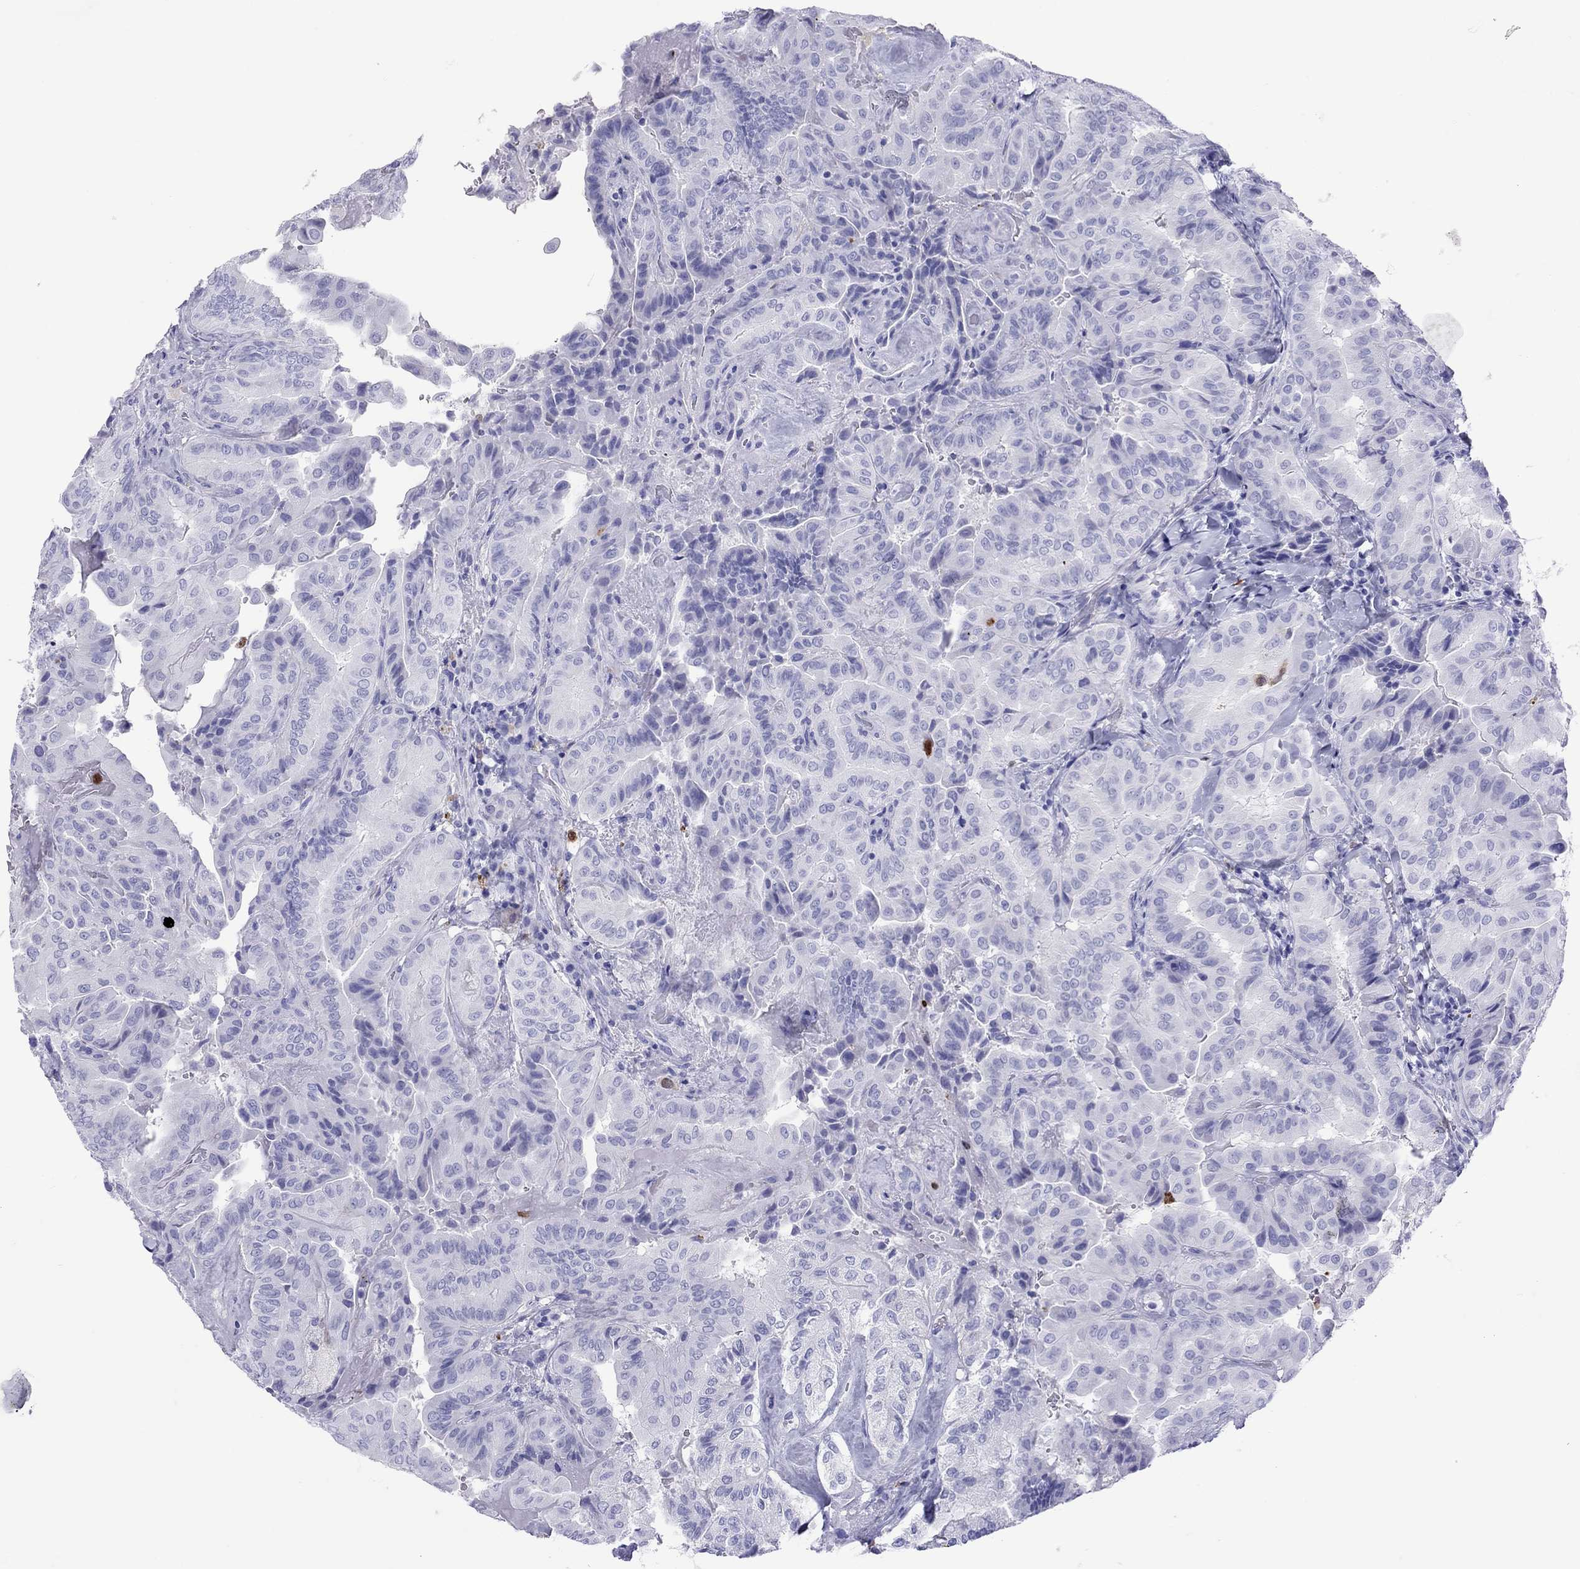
{"staining": {"intensity": "negative", "quantity": "none", "location": "none"}, "tissue": "thyroid cancer", "cell_type": "Tumor cells", "image_type": "cancer", "snomed": [{"axis": "morphology", "description": "Papillary adenocarcinoma, NOS"}, {"axis": "topography", "description": "Thyroid gland"}], "caption": "A micrograph of thyroid cancer (papillary adenocarcinoma) stained for a protein demonstrates no brown staining in tumor cells. (Stains: DAB (3,3'-diaminobenzidine) immunohistochemistry (IHC) with hematoxylin counter stain, Microscopy: brightfield microscopy at high magnification).", "gene": "SLAMF1", "patient": {"sex": "female", "age": 68}}